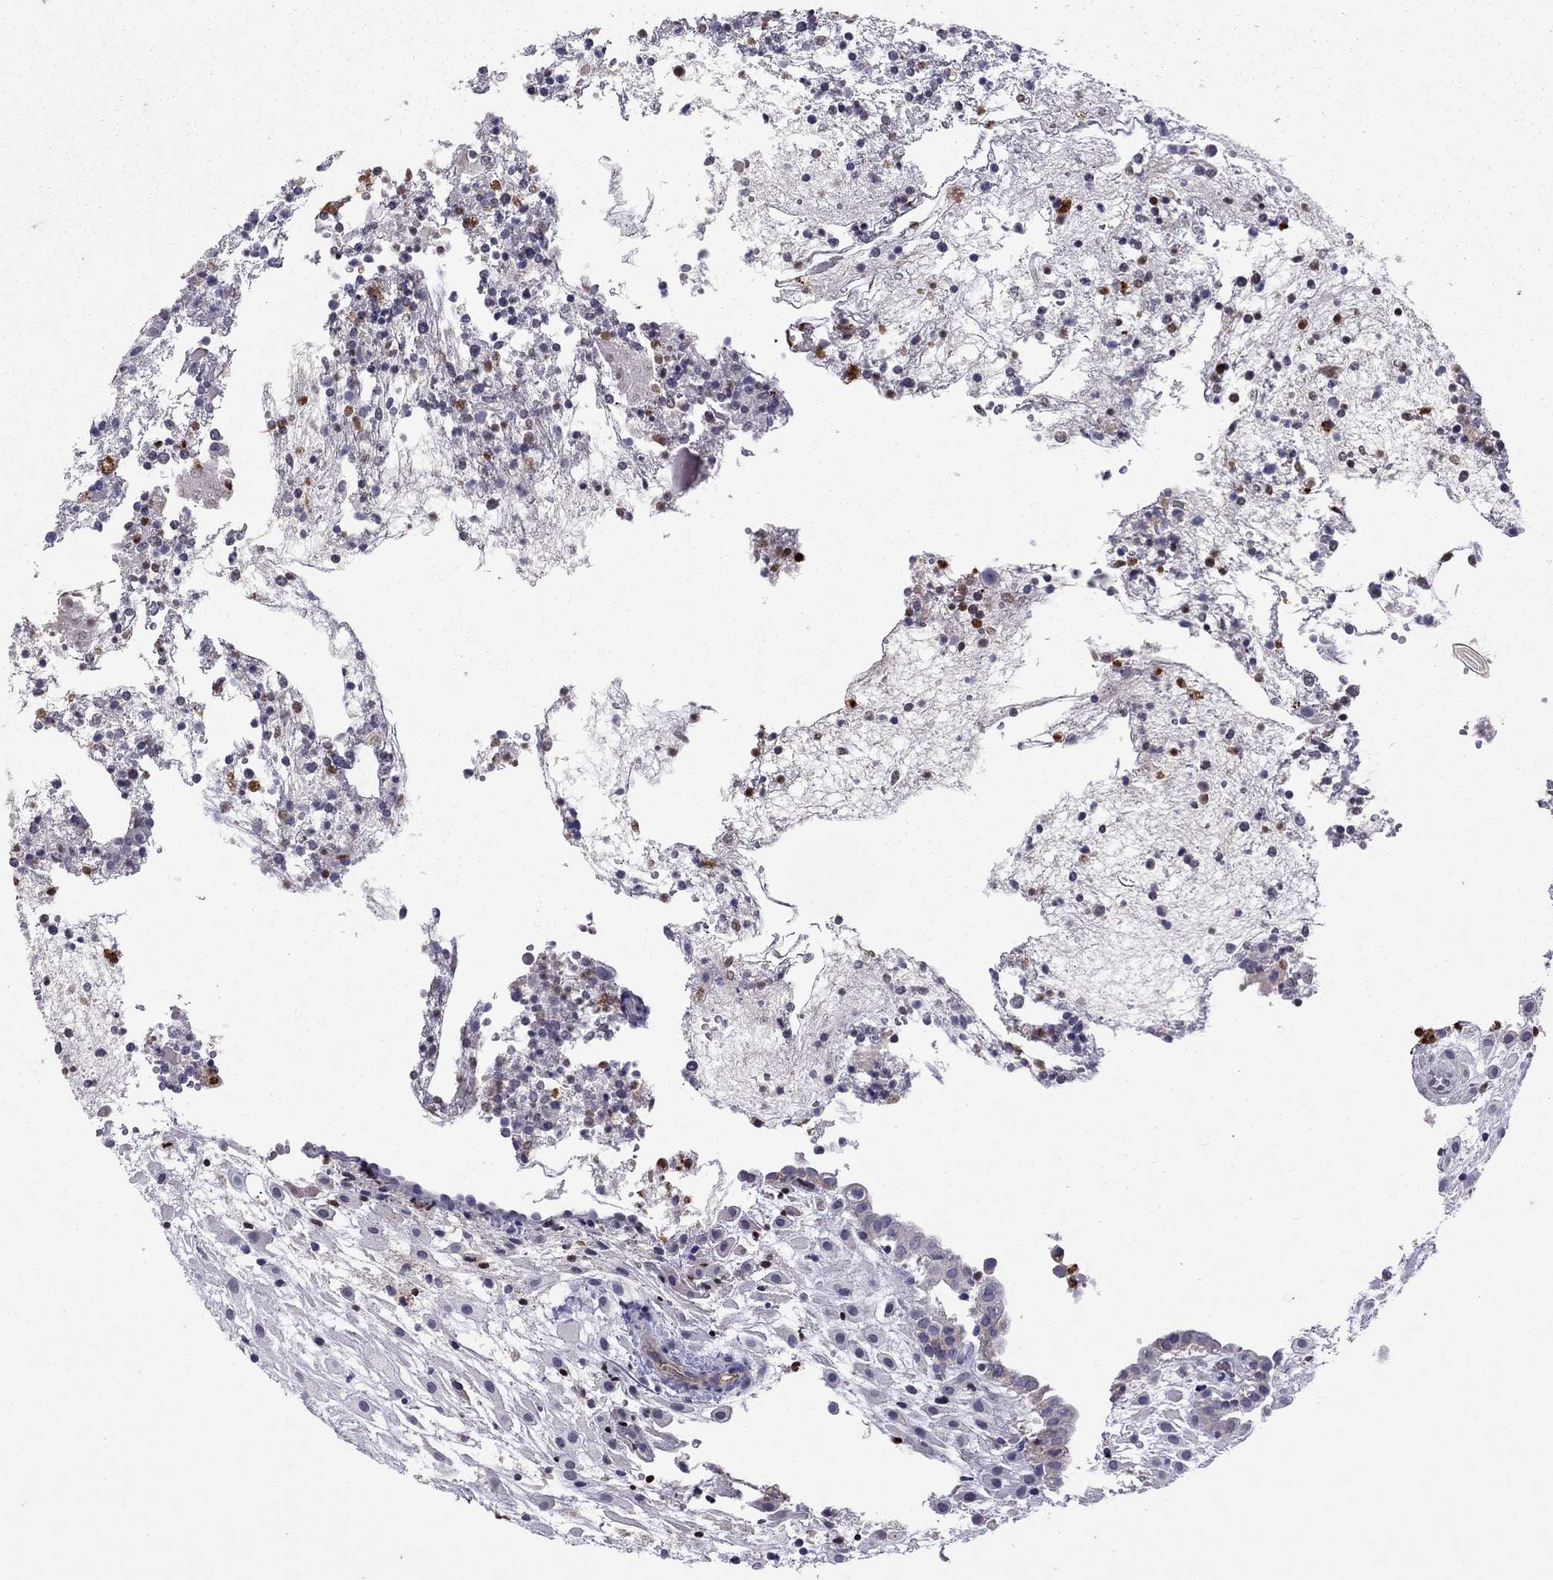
{"staining": {"intensity": "negative", "quantity": "none", "location": "none"}, "tissue": "placenta", "cell_type": "Decidual cells", "image_type": "normal", "snomed": [{"axis": "morphology", "description": "Normal tissue, NOS"}, {"axis": "topography", "description": "Placenta"}], "caption": "High magnification brightfield microscopy of normal placenta stained with DAB (3,3'-diaminobenzidine) (brown) and counterstained with hematoxylin (blue): decidual cells show no significant positivity. (Brightfield microscopy of DAB immunohistochemistry (IHC) at high magnification).", "gene": "SERPINA3", "patient": {"sex": "female", "age": 24}}